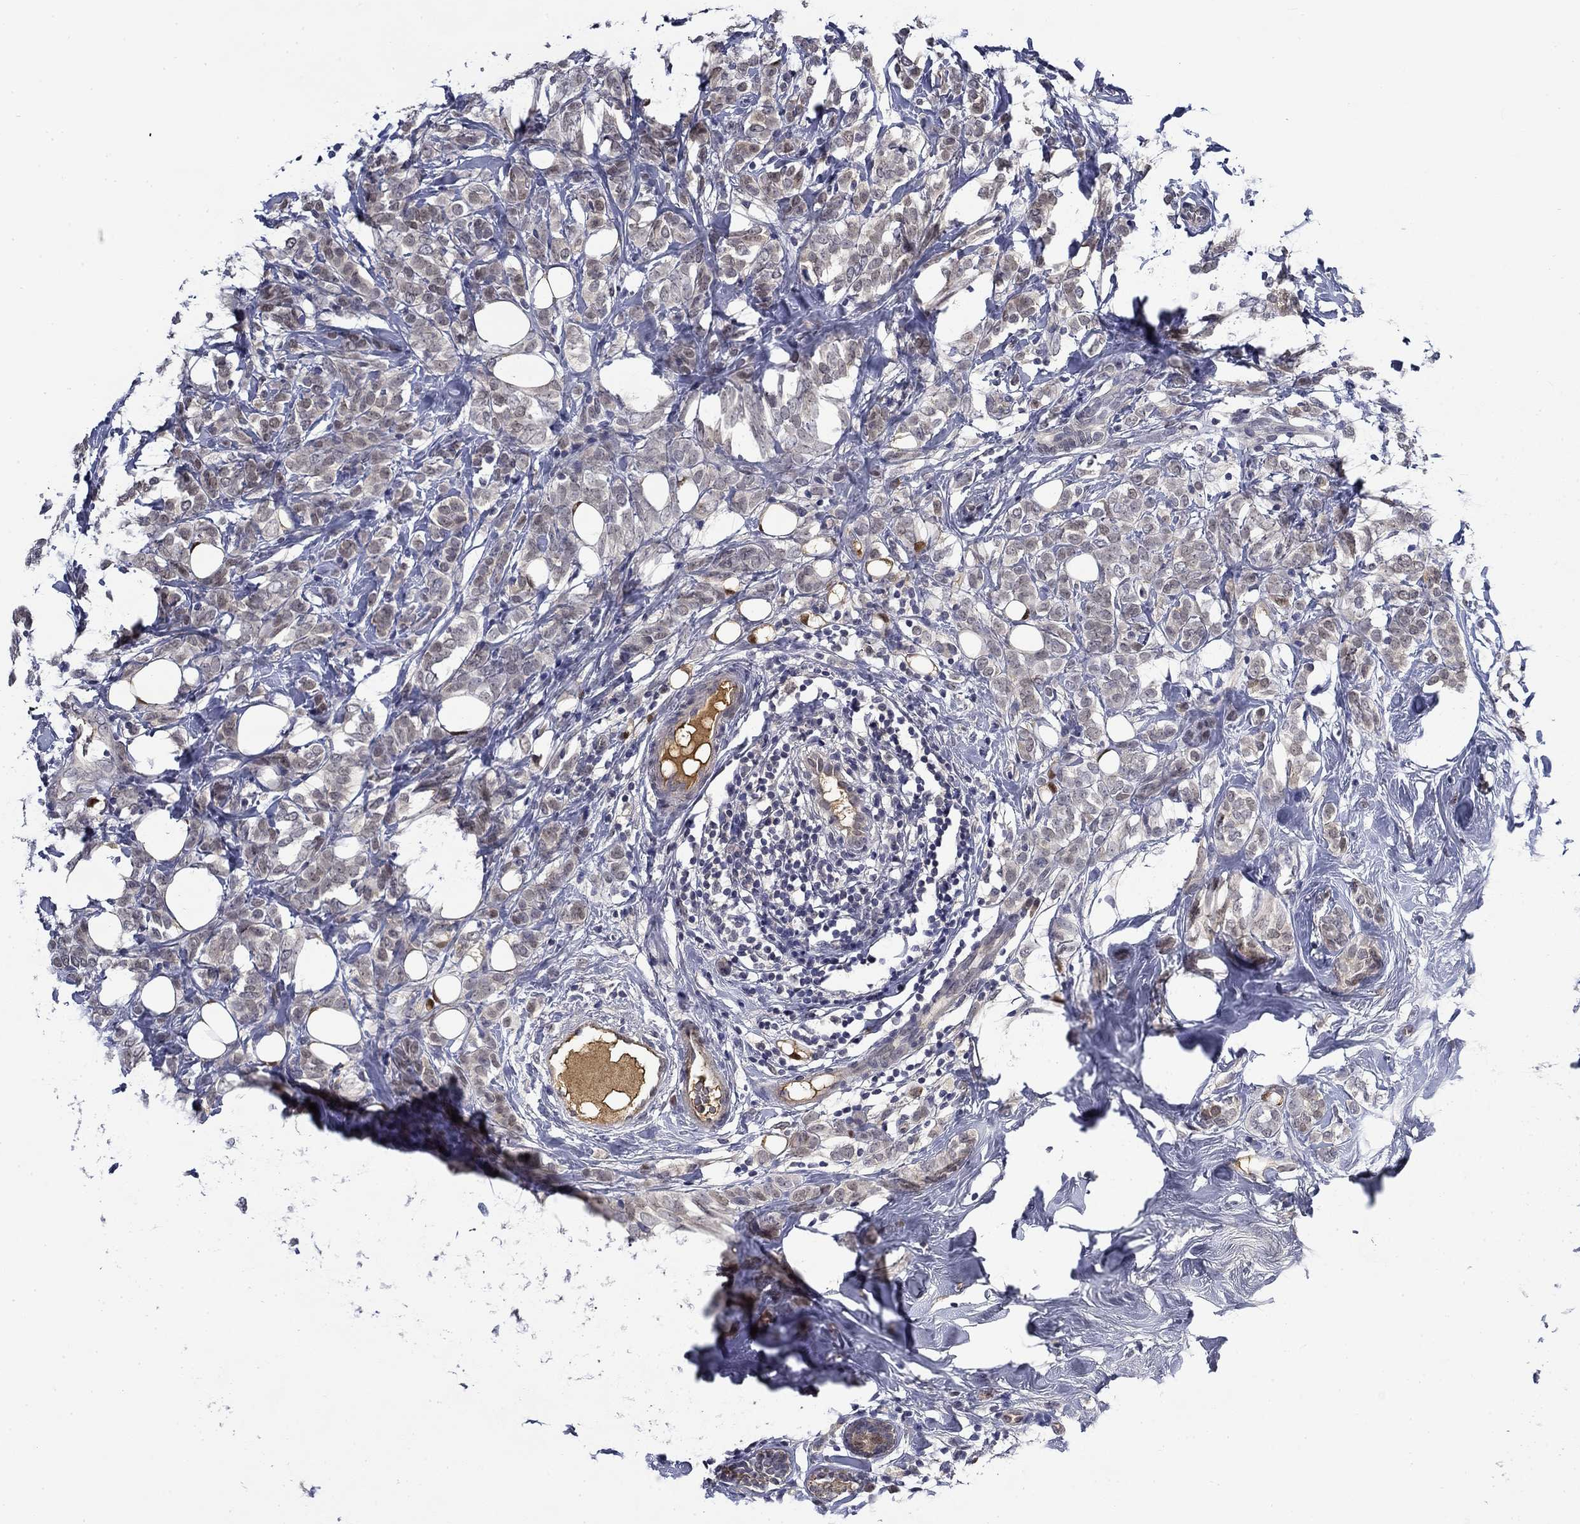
{"staining": {"intensity": "negative", "quantity": "none", "location": "none"}, "tissue": "breast cancer", "cell_type": "Tumor cells", "image_type": "cancer", "snomed": [{"axis": "morphology", "description": "Lobular carcinoma"}, {"axis": "topography", "description": "Breast"}], "caption": "This is a histopathology image of immunohistochemistry (IHC) staining of lobular carcinoma (breast), which shows no expression in tumor cells.", "gene": "DDTL", "patient": {"sex": "female", "age": 49}}